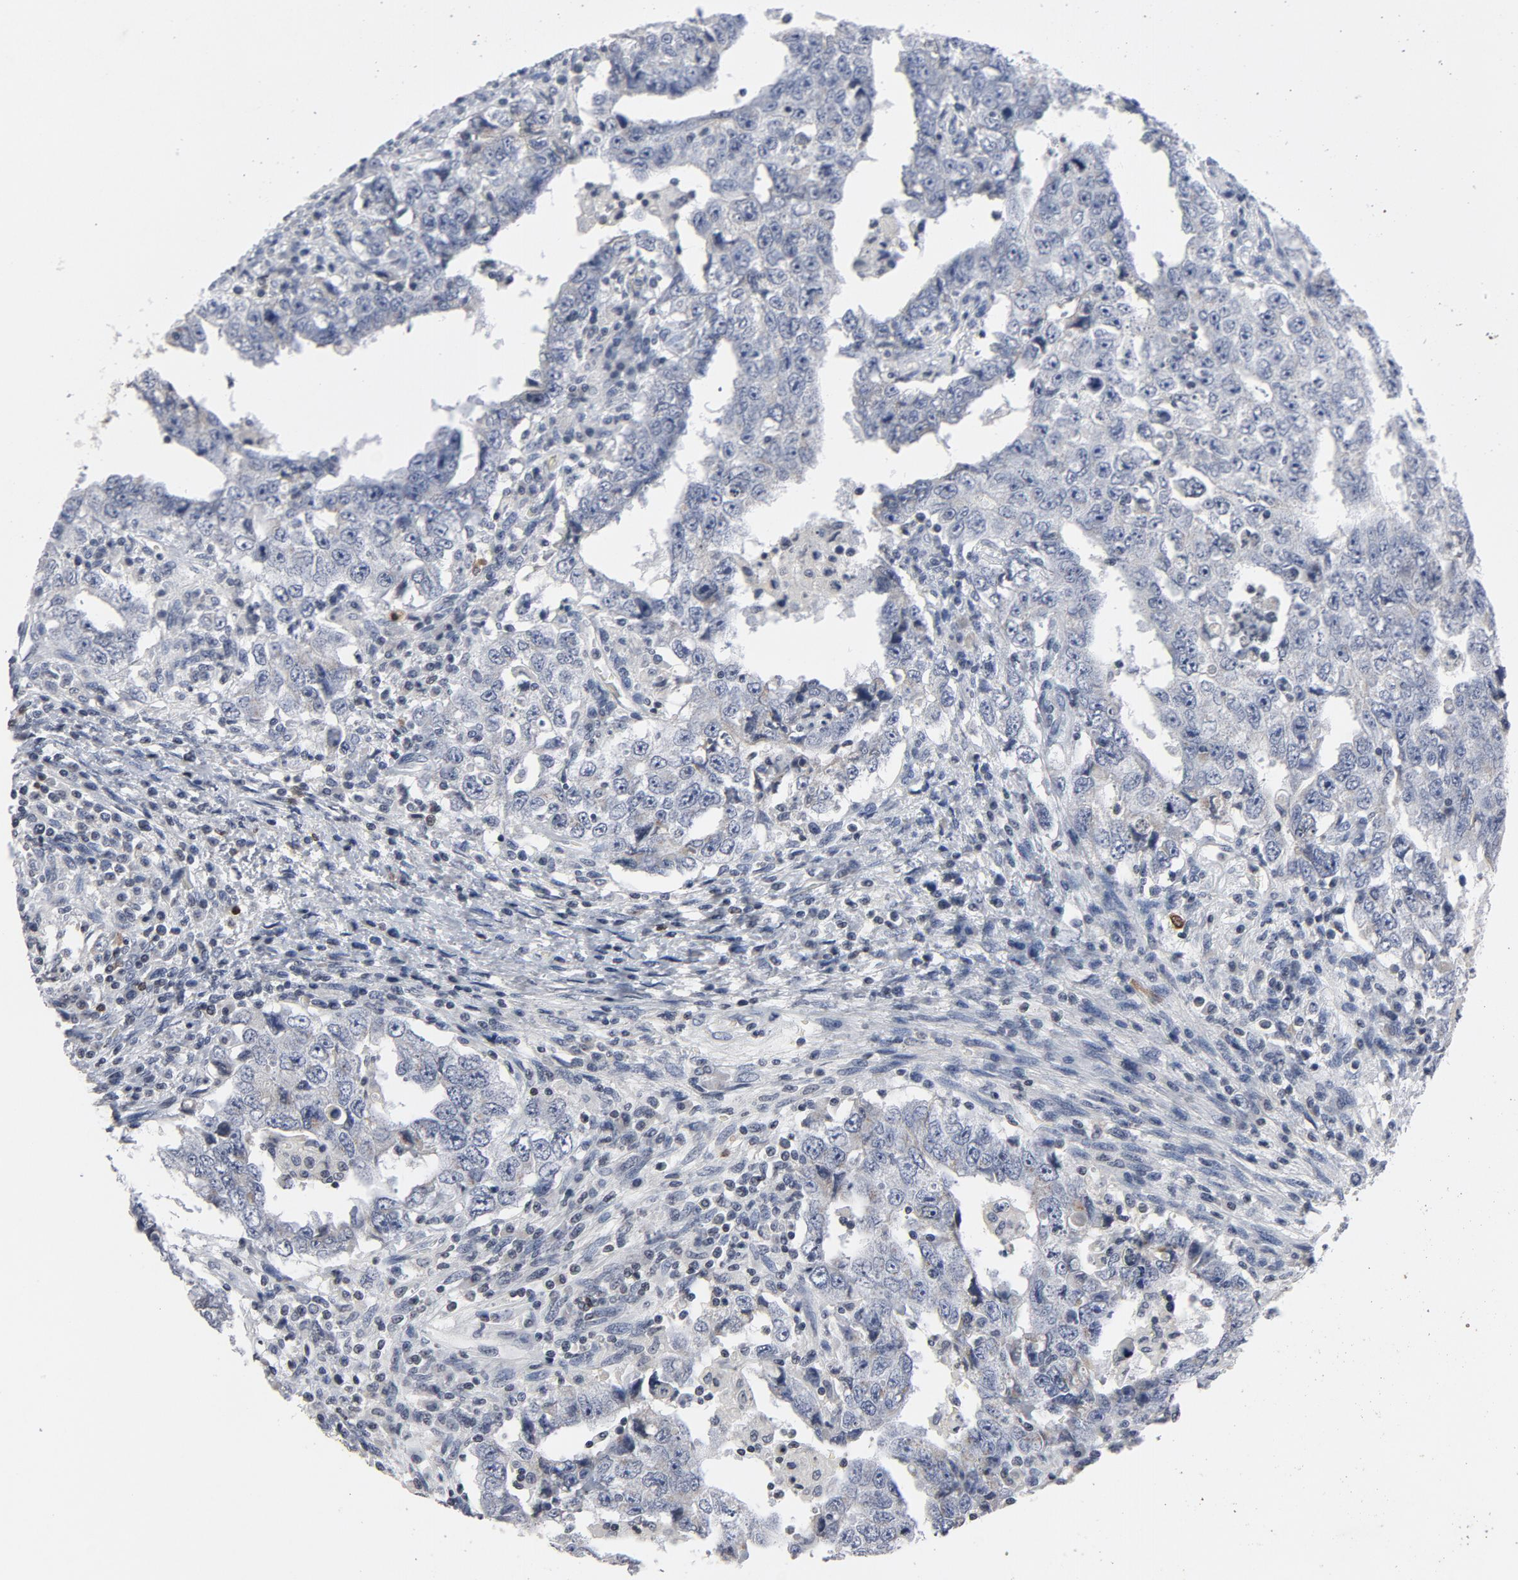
{"staining": {"intensity": "negative", "quantity": "none", "location": "none"}, "tissue": "testis cancer", "cell_type": "Tumor cells", "image_type": "cancer", "snomed": [{"axis": "morphology", "description": "Carcinoma, Embryonal, NOS"}, {"axis": "topography", "description": "Testis"}], "caption": "DAB immunohistochemical staining of human testis cancer reveals no significant expression in tumor cells.", "gene": "TCL1A", "patient": {"sex": "male", "age": 26}}